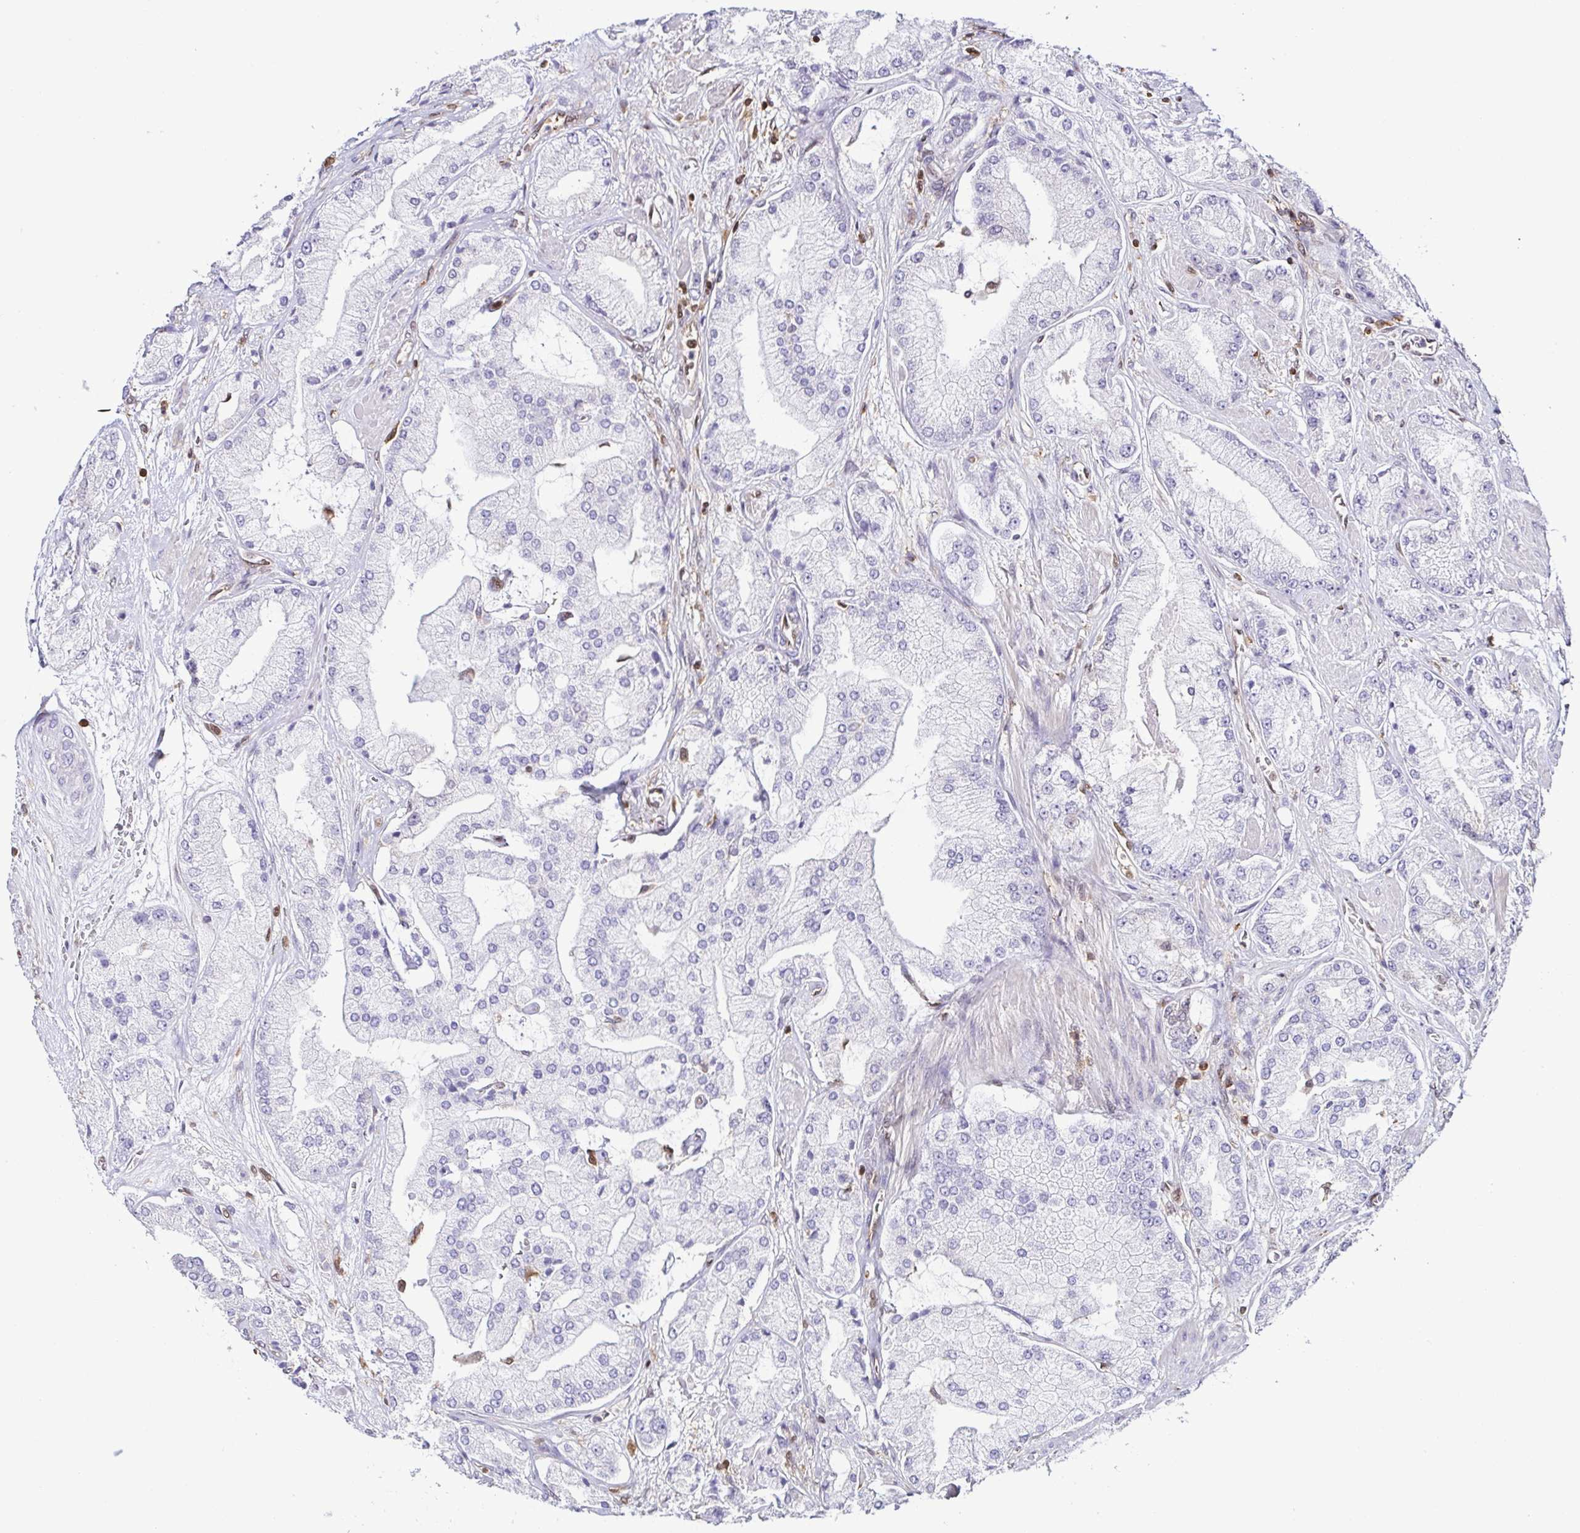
{"staining": {"intensity": "moderate", "quantity": "<25%", "location": "cytoplasmic/membranous,nuclear"}, "tissue": "prostate cancer", "cell_type": "Tumor cells", "image_type": "cancer", "snomed": [{"axis": "morphology", "description": "Adenocarcinoma, High grade"}, {"axis": "topography", "description": "Prostate"}], "caption": "High-power microscopy captured an immunohistochemistry (IHC) histopathology image of prostate adenocarcinoma (high-grade), revealing moderate cytoplasmic/membranous and nuclear staining in about <25% of tumor cells.", "gene": "PSMB9", "patient": {"sex": "male", "age": 68}}